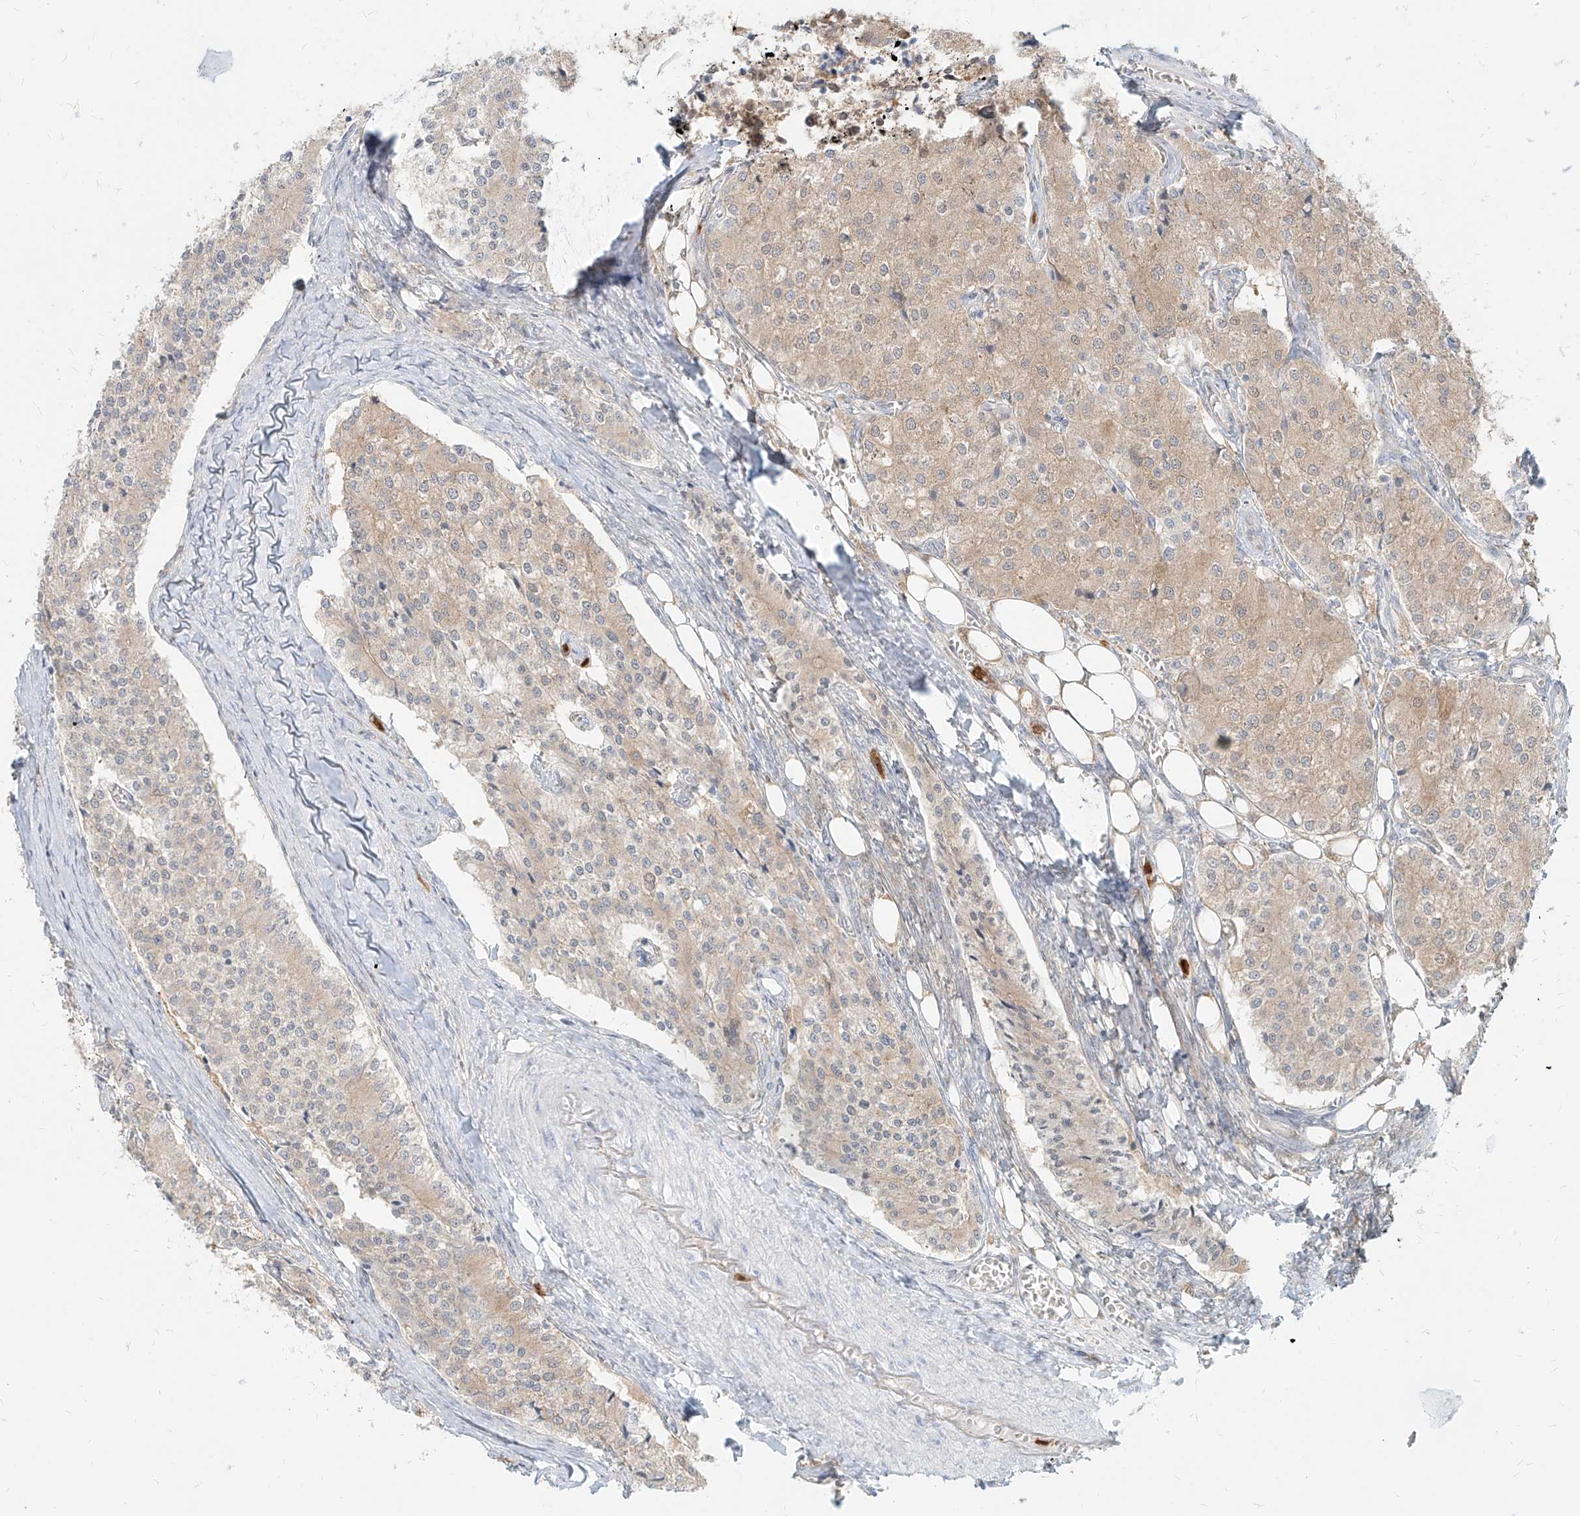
{"staining": {"intensity": "weak", "quantity": "25%-75%", "location": "cytoplasmic/membranous"}, "tissue": "carcinoid", "cell_type": "Tumor cells", "image_type": "cancer", "snomed": [{"axis": "morphology", "description": "Carcinoid, malignant, NOS"}, {"axis": "topography", "description": "Colon"}], "caption": "Weak cytoplasmic/membranous expression is appreciated in about 25%-75% of tumor cells in carcinoid.", "gene": "PGD", "patient": {"sex": "female", "age": 52}}